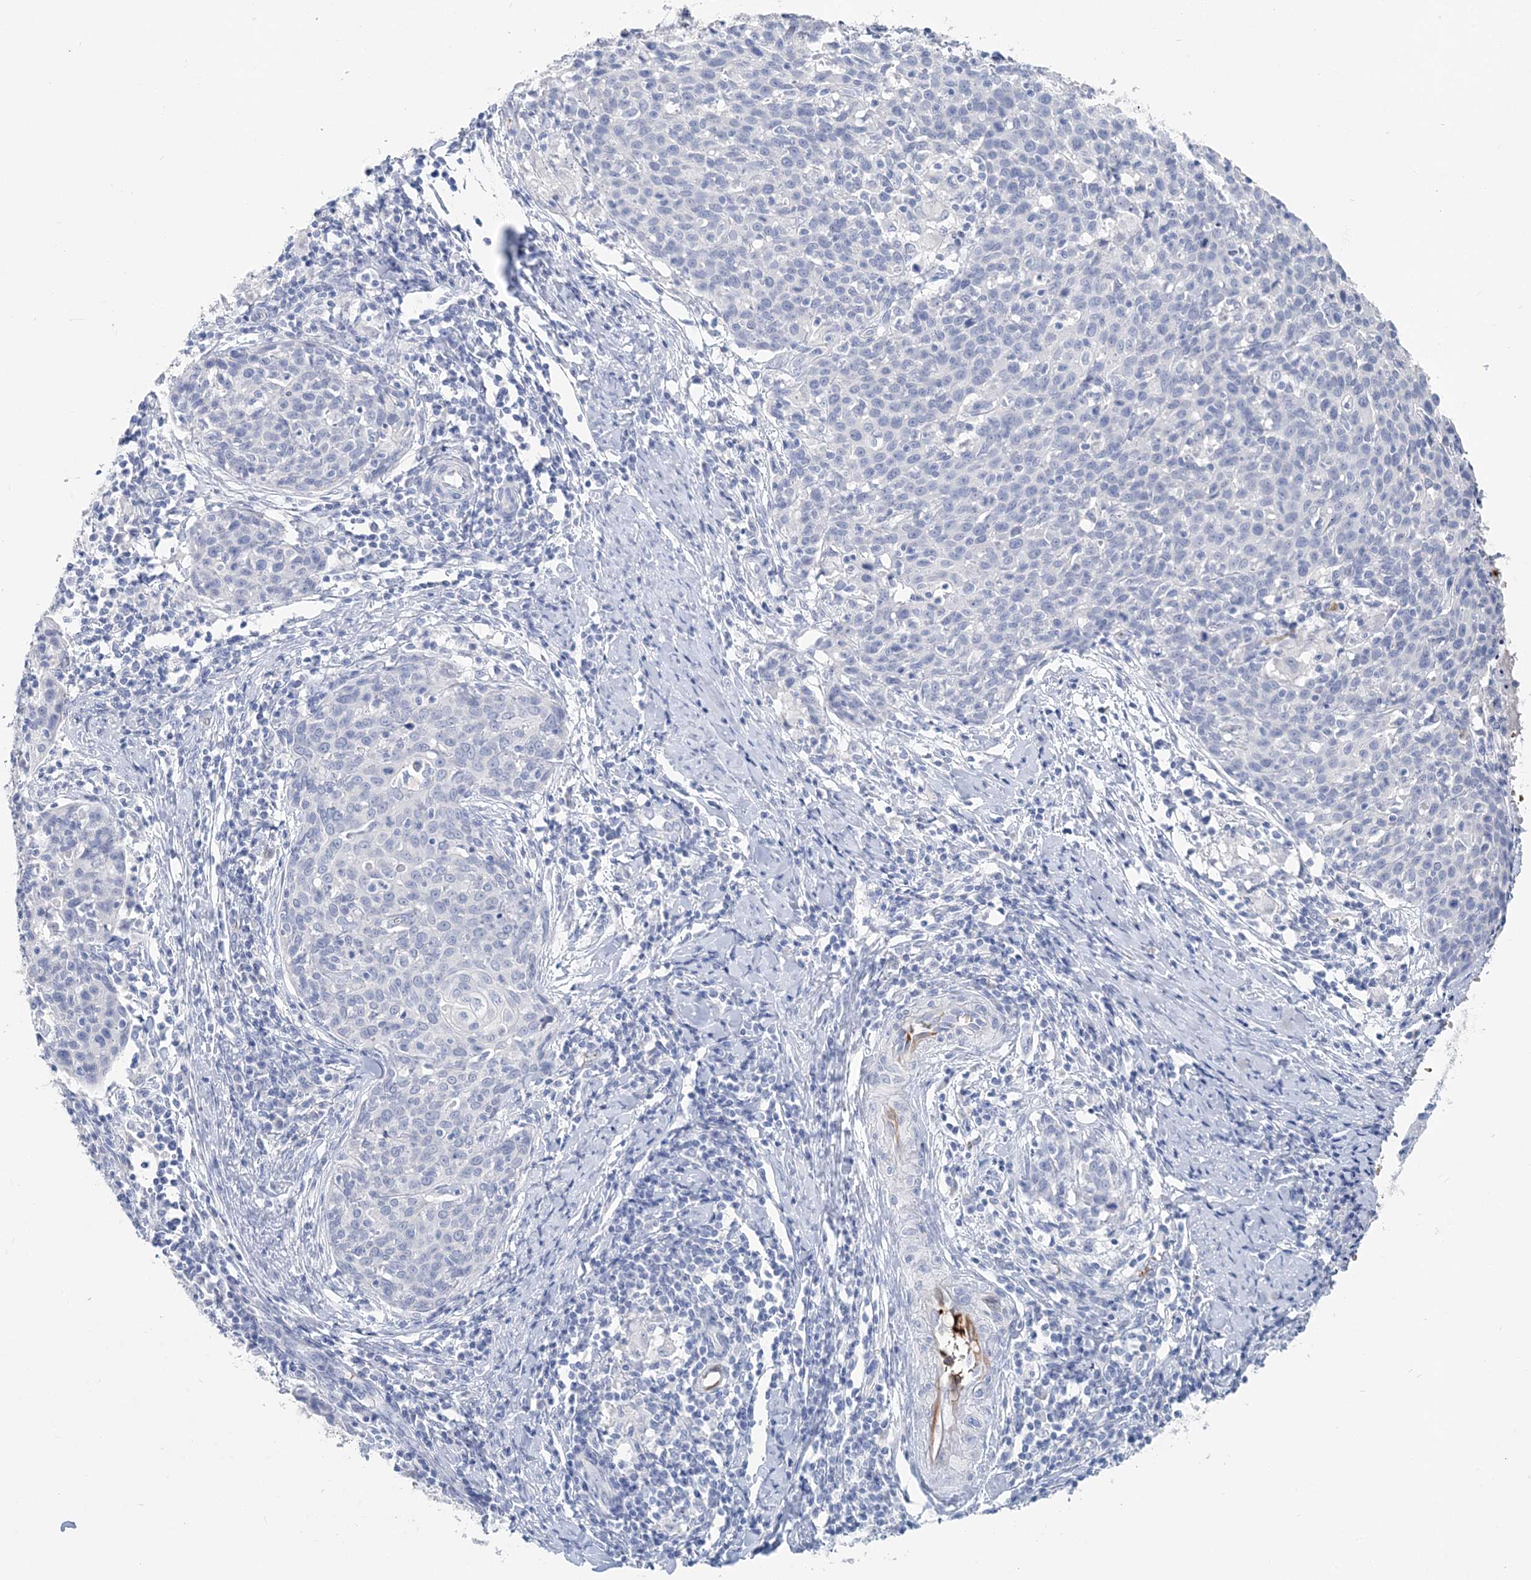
{"staining": {"intensity": "negative", "quantity": "none", "location": "none"}, "tissue": "cervical cancer", "cell_type": "Tumor cells", "image_type": "cancer", "snomed": [{"axis": "morphology", "description": "Squamous cell carcinoma, NOS"}, {"axis": "topography", "description": "Cervix"}], "caption": "An immunohistochemistry (IHC) image of cervical squamous cell carcinoma is shown. There is no staining in tumor cells of cervical squamous cell carcinoma.", "gene": "HBA2", "patient": {"sex": "female", "age": 38}}